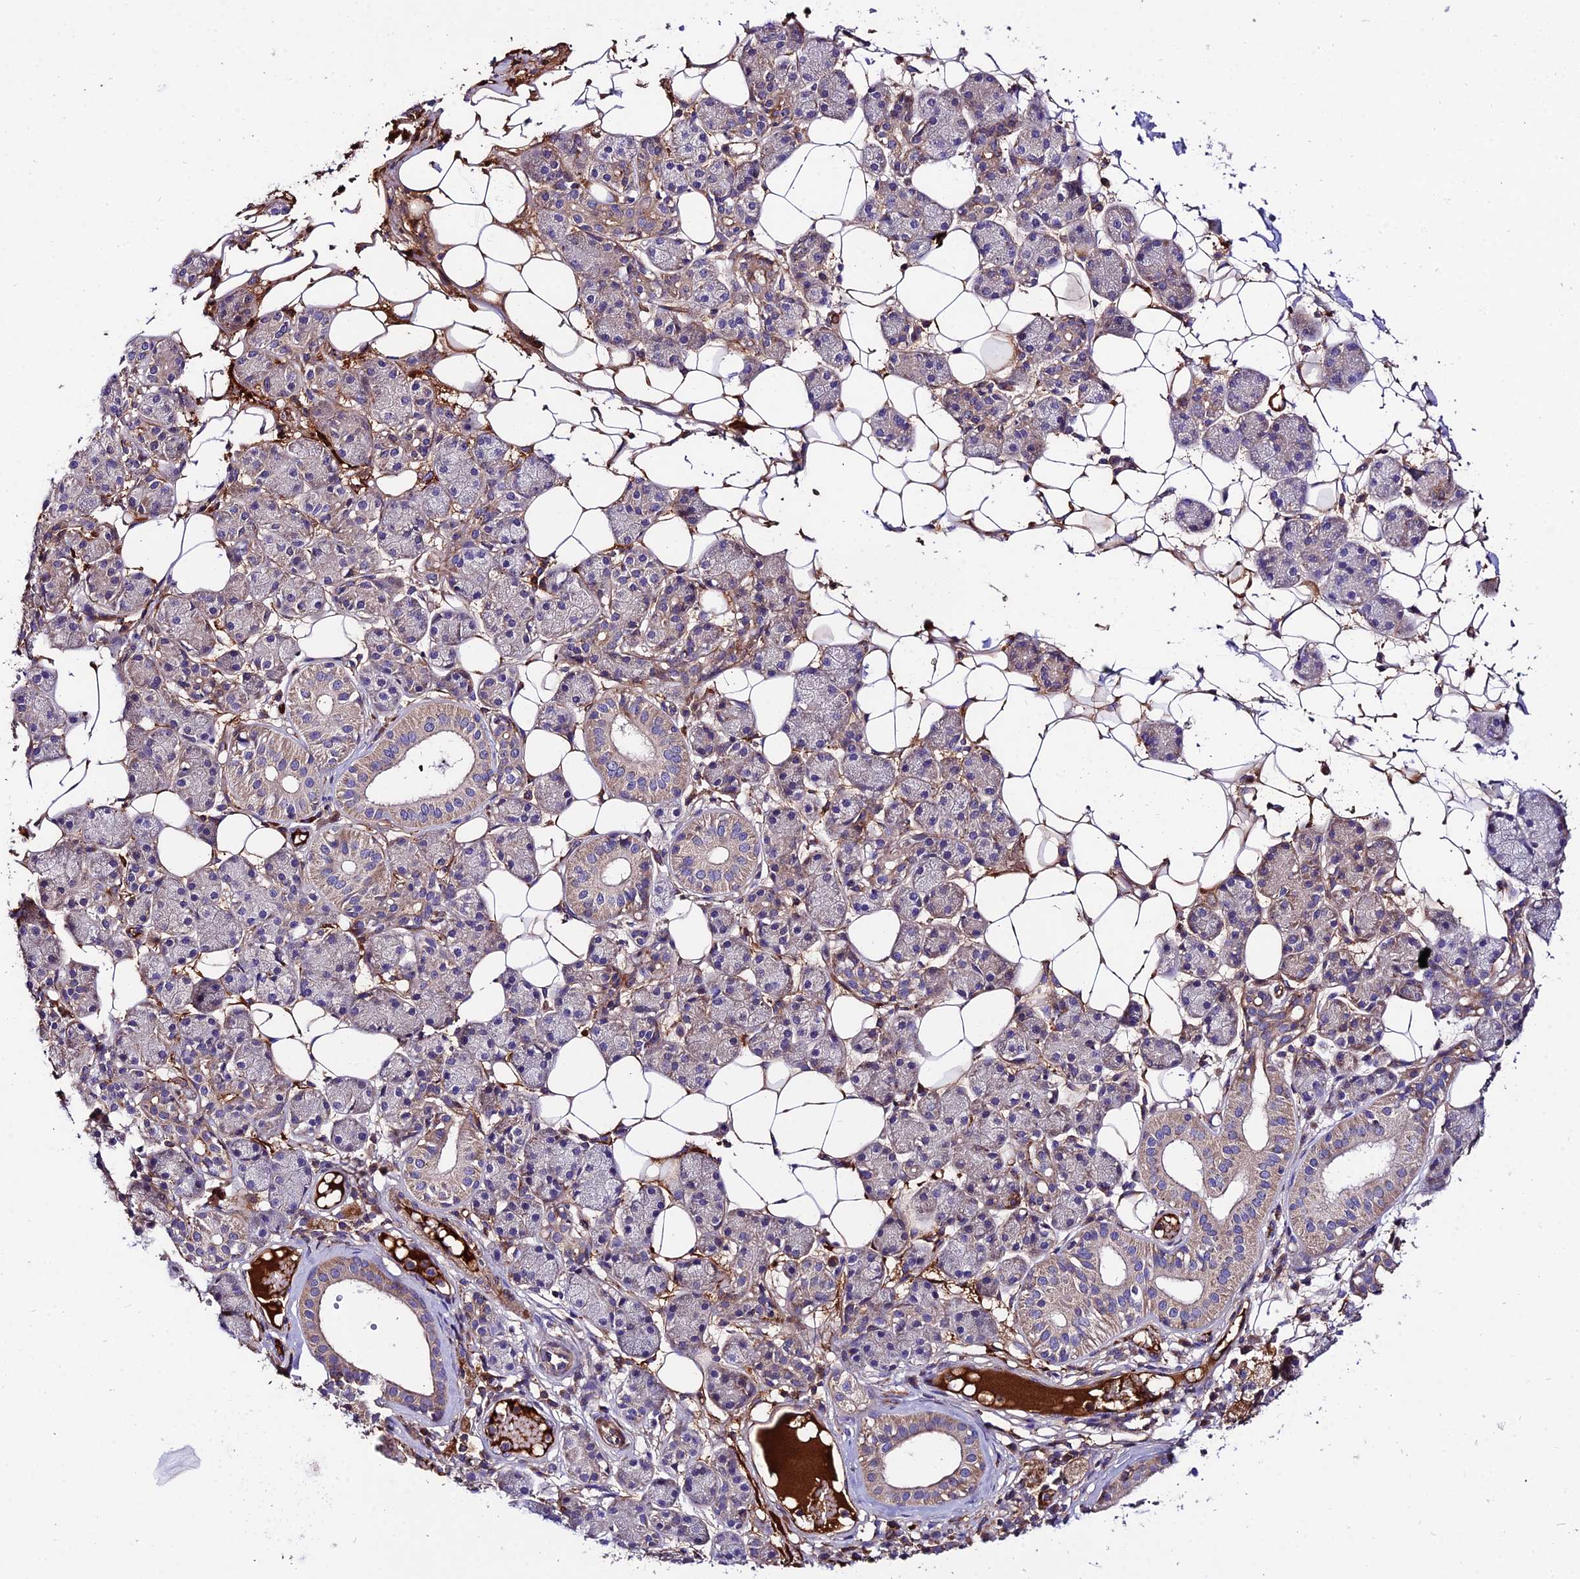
{"staining": {"intensity": "weak", "quantity": "<25%", "location": "cytoplasmic/membranous"}, "tissue": "salivary gland", "cell_type": "Glandular cells", "image_type": "normal", "snomed": [{"axis": "morphology", "description": "Normal tissue, NOS"}, {"axis": "topography", "description": "Salivary gland"}], "caption": "Normal salivary gland was stained to show a protein in brown. There is no significant positivity in glandular cells. (DAB immunohistochemistry visualized using brightfield microscopy, high magnification).", "gene": "PYM1", "patient": {"sex": "female", "age": 33}}